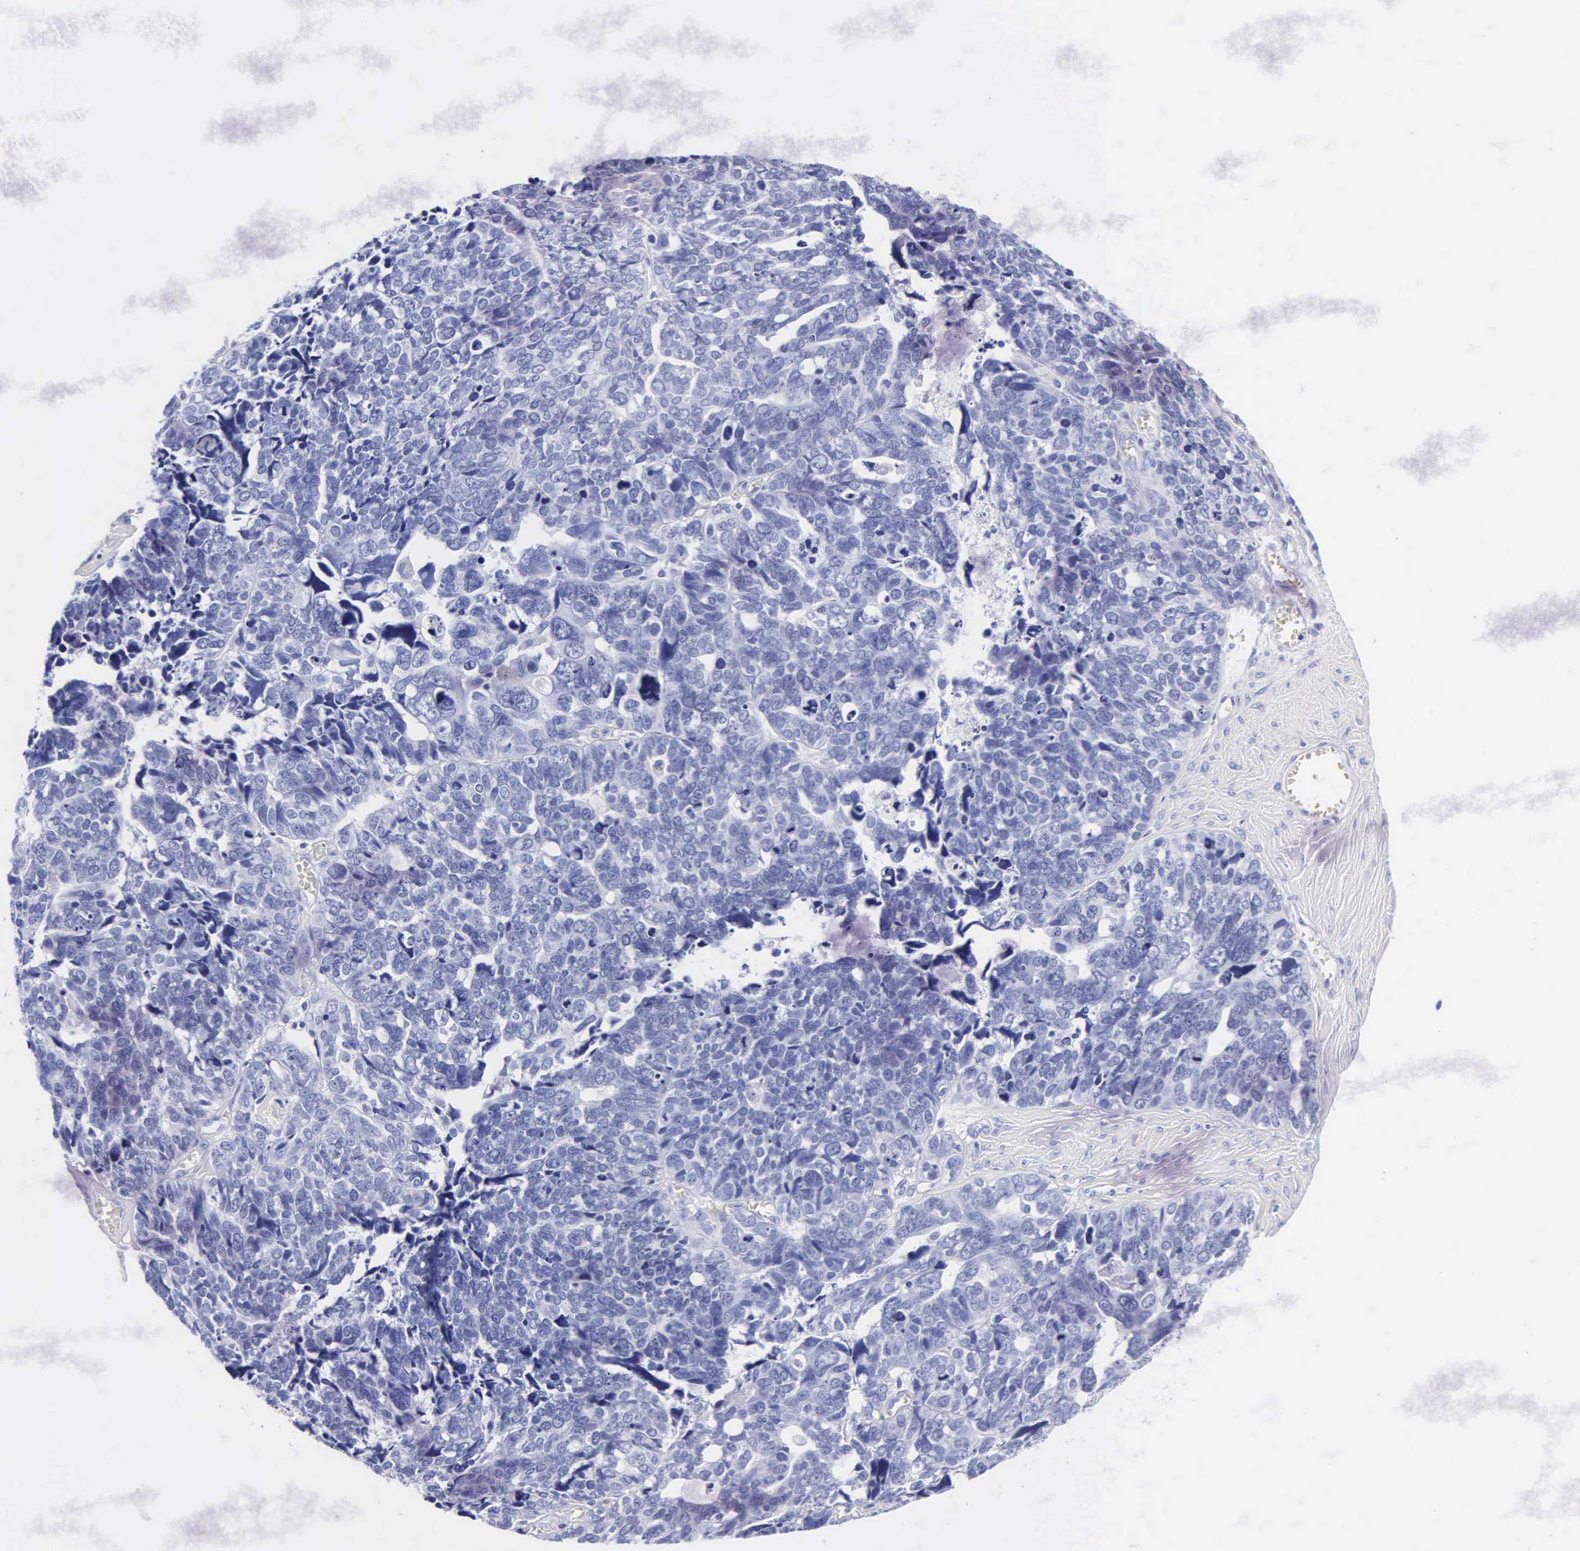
{"staining": {"intensity": "negative", "quantity": "none", "location": "none"}, "tissue": "ovarian cancer", "cell_type": "Tumor cells", "image_type": "cancer", "snomed": [{"axis": "morphology", "description": "Cystadenocarcinoma, serous, NOS"}, {"axis": "topography", "description": "Ovary"}], "caption": "Tumor cells are negative for brown protein staining in ovarian serous cystadenocarcinoma.", "gene": "MB", "patient": {"sex": "female", "age": 77}}